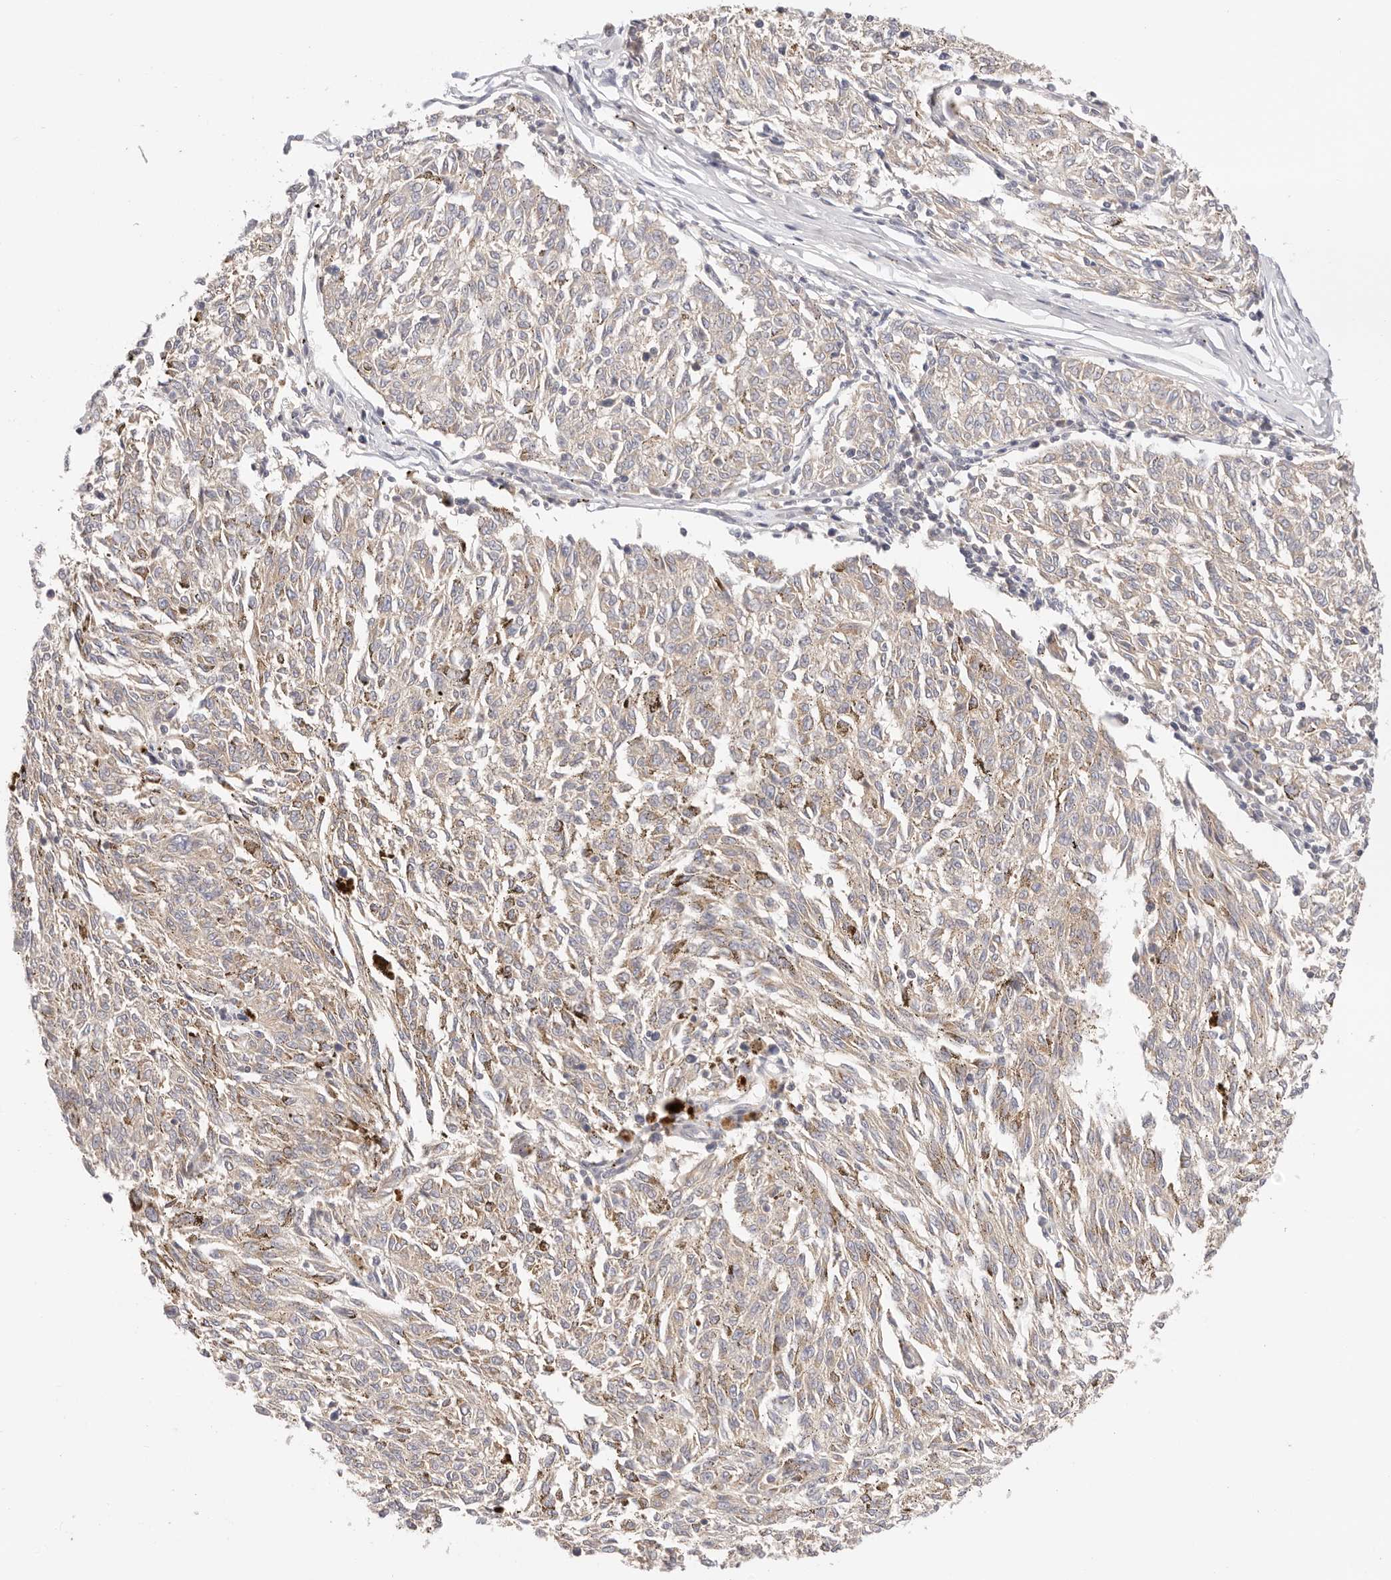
{"staining": {"intensity": "weak", "quantity": ">75%", "location": "cytoplasmic/membranous"}, "tissue": "melanoma", "cell_type": "Tumor cells", "image_type": "cancer", "snomed": [{"axis": "morphology", "description": "Malignant melanoma, NOS"}, {"axis": "topography", "description": "Skin"}], "caption": "A brown stain labels weak cytoplasmic/membranous expression of a protein in human malignant melanoma tumor cells. The protein is shown in brown color, while the nuclei are stained blue.", "gene": "KCMF1", "patient": {"sex": "female", "age": 72}}